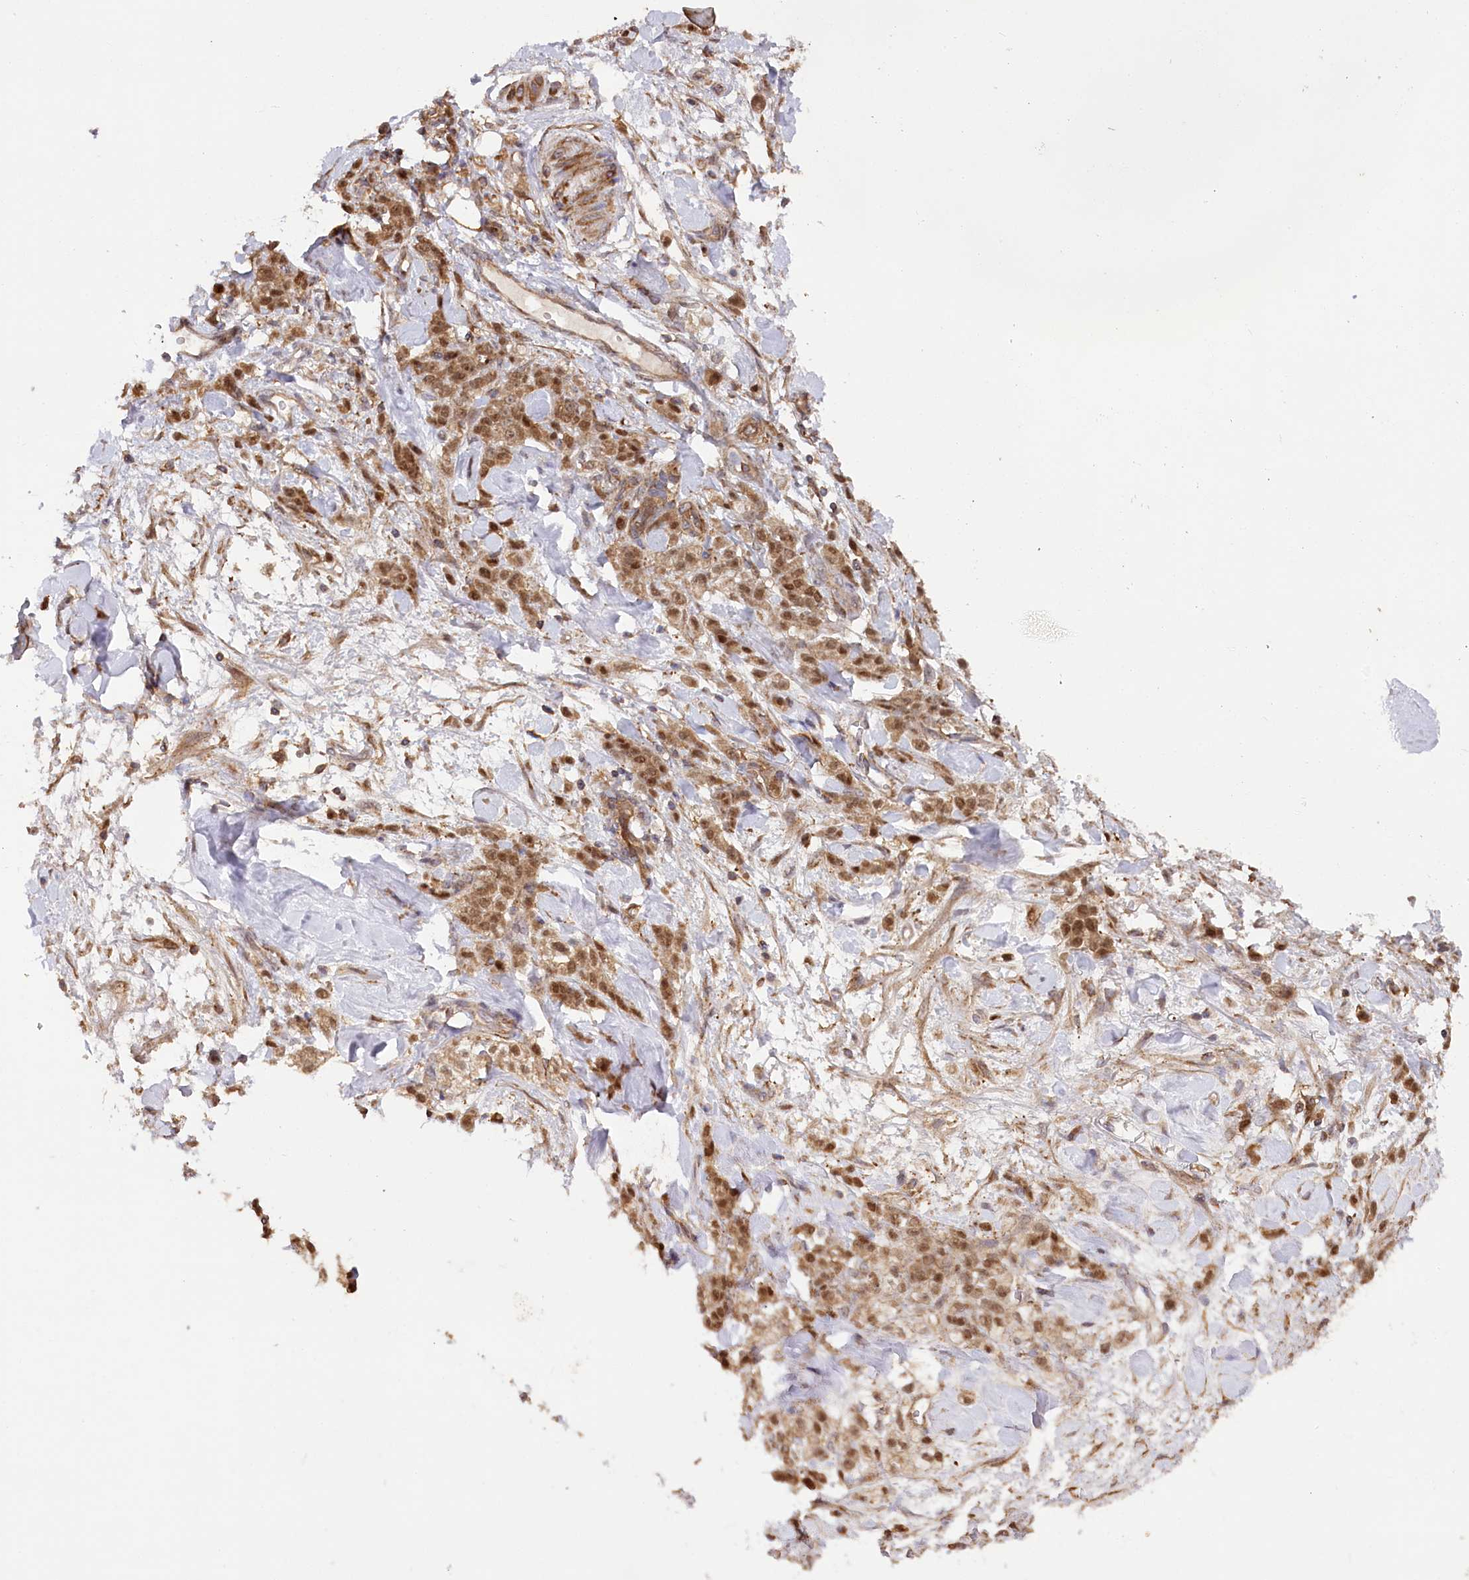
{"staining": {"intensity": "moderate", "quantity": ">75%", "location": "cytoplasmic/membranous,nuclear"}, "tissue": "stomach cancer", "cell_type": "Tumor cells", "image_type": "cancer", "snomed": [{"axis": "morphology", "description": "Normal tissue, NOS"}, {"axis": "morphology", "description": "Adenocarcinoma, NOS"}, {"axis": "topography", "description": "Stomach"}], "caption": "Stomach cancer (adenocarcinoma) tissue demonstrates moderate cytoplasmic/membranous and nuclear staining in about >75% of tumor cells, visualized by immunohistochemistry.", "gene": "CCDC91", "patient": {"sex": "male", "age": 82}}